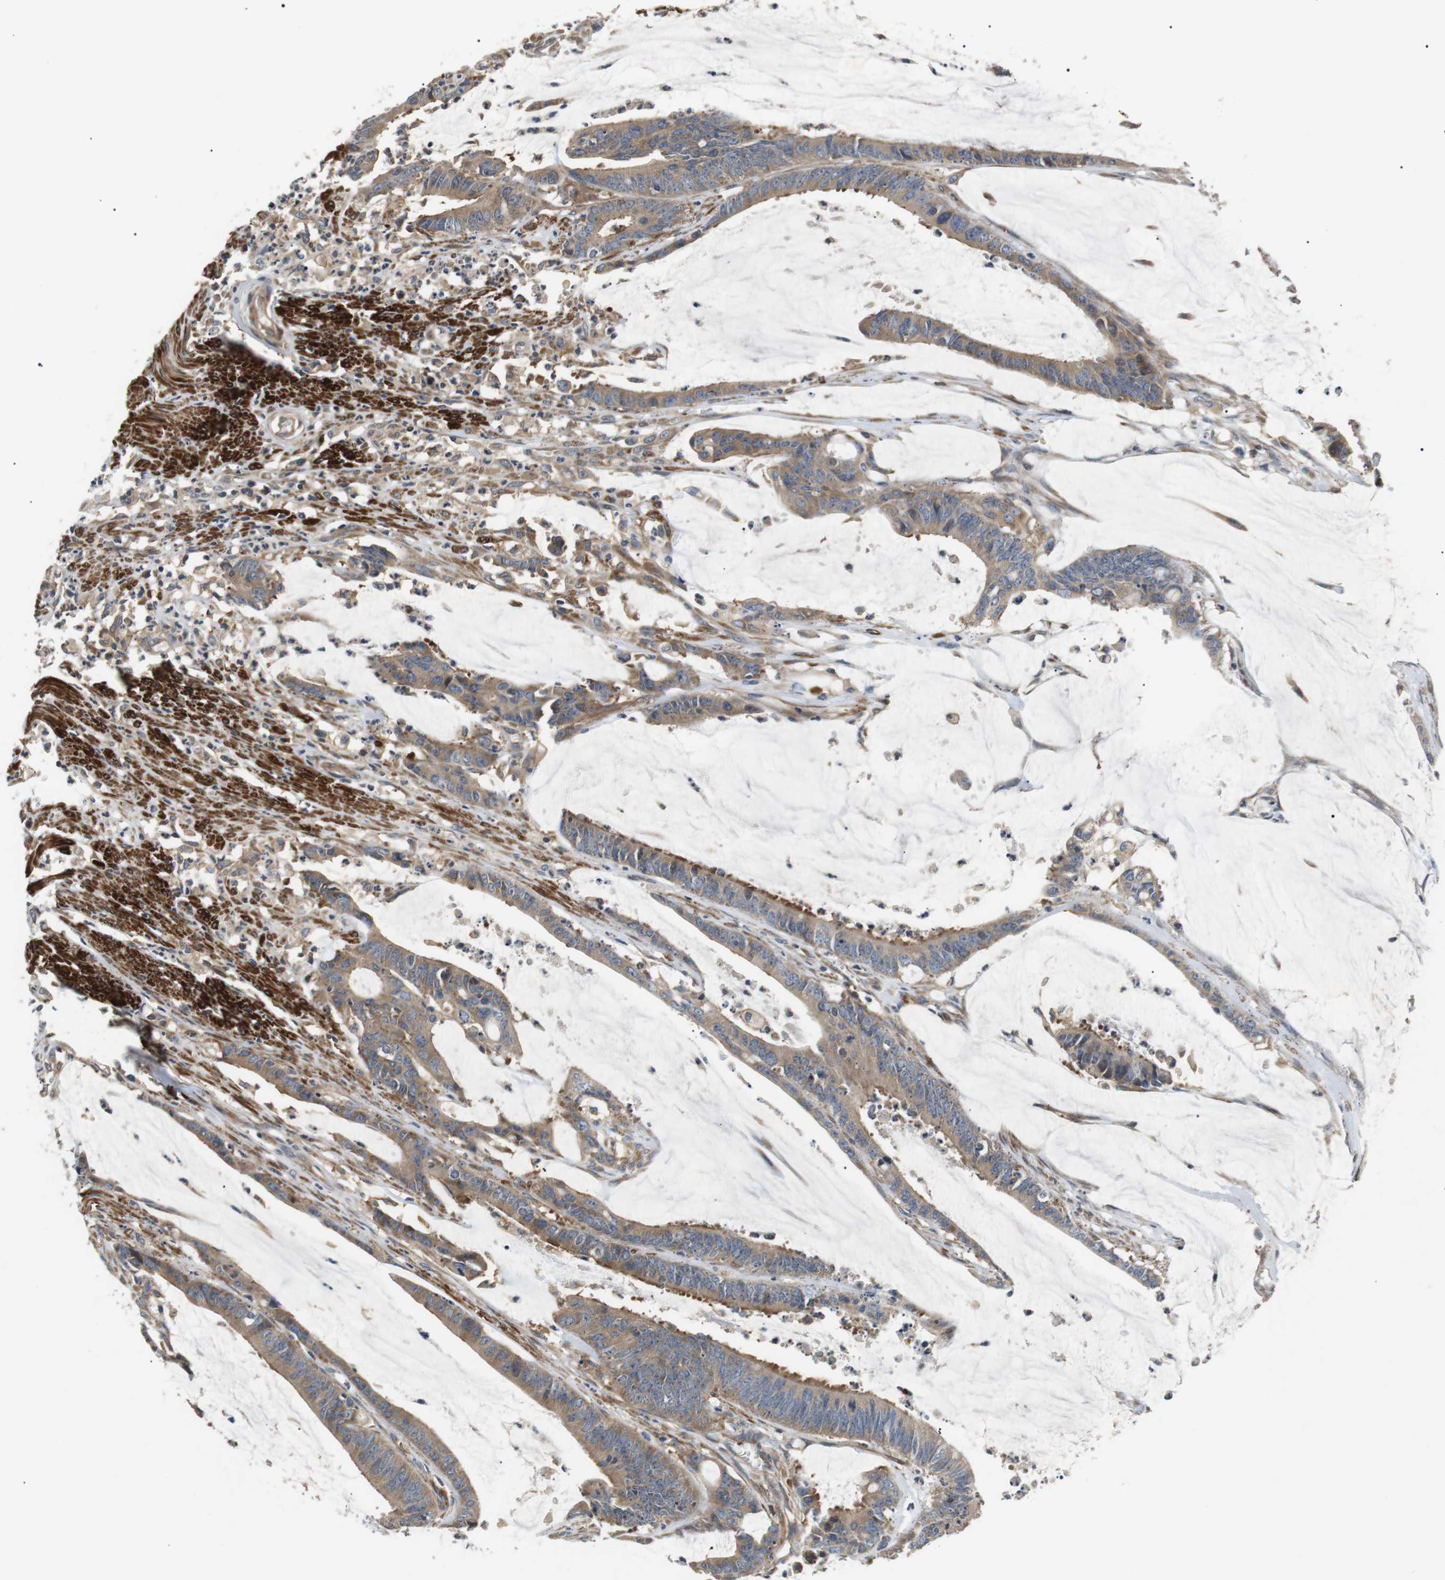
{"staining": {"intensity": "moderate", "quantity": ">75%", "location": "cytoplasmic/membranous"}, "tissue": "colorectal cancer", "cell_type": "Tumor cells", "image_type": "cancer", "snomed": [{"axis": "morphology", "description": "Adenocarcinoma, NOS"}, {"axis": "topography", "description": "Rectum"}], "caption": "This image exhibits immunohistochemistry (IHC) staining of colorectal adenocarcinoma, with medium moderate cytoplasmic/membranous positivity in approximately >75% of tumor cells.", "gene": "DIPK1A", "patient": {"sex": "female", "age": 66}}